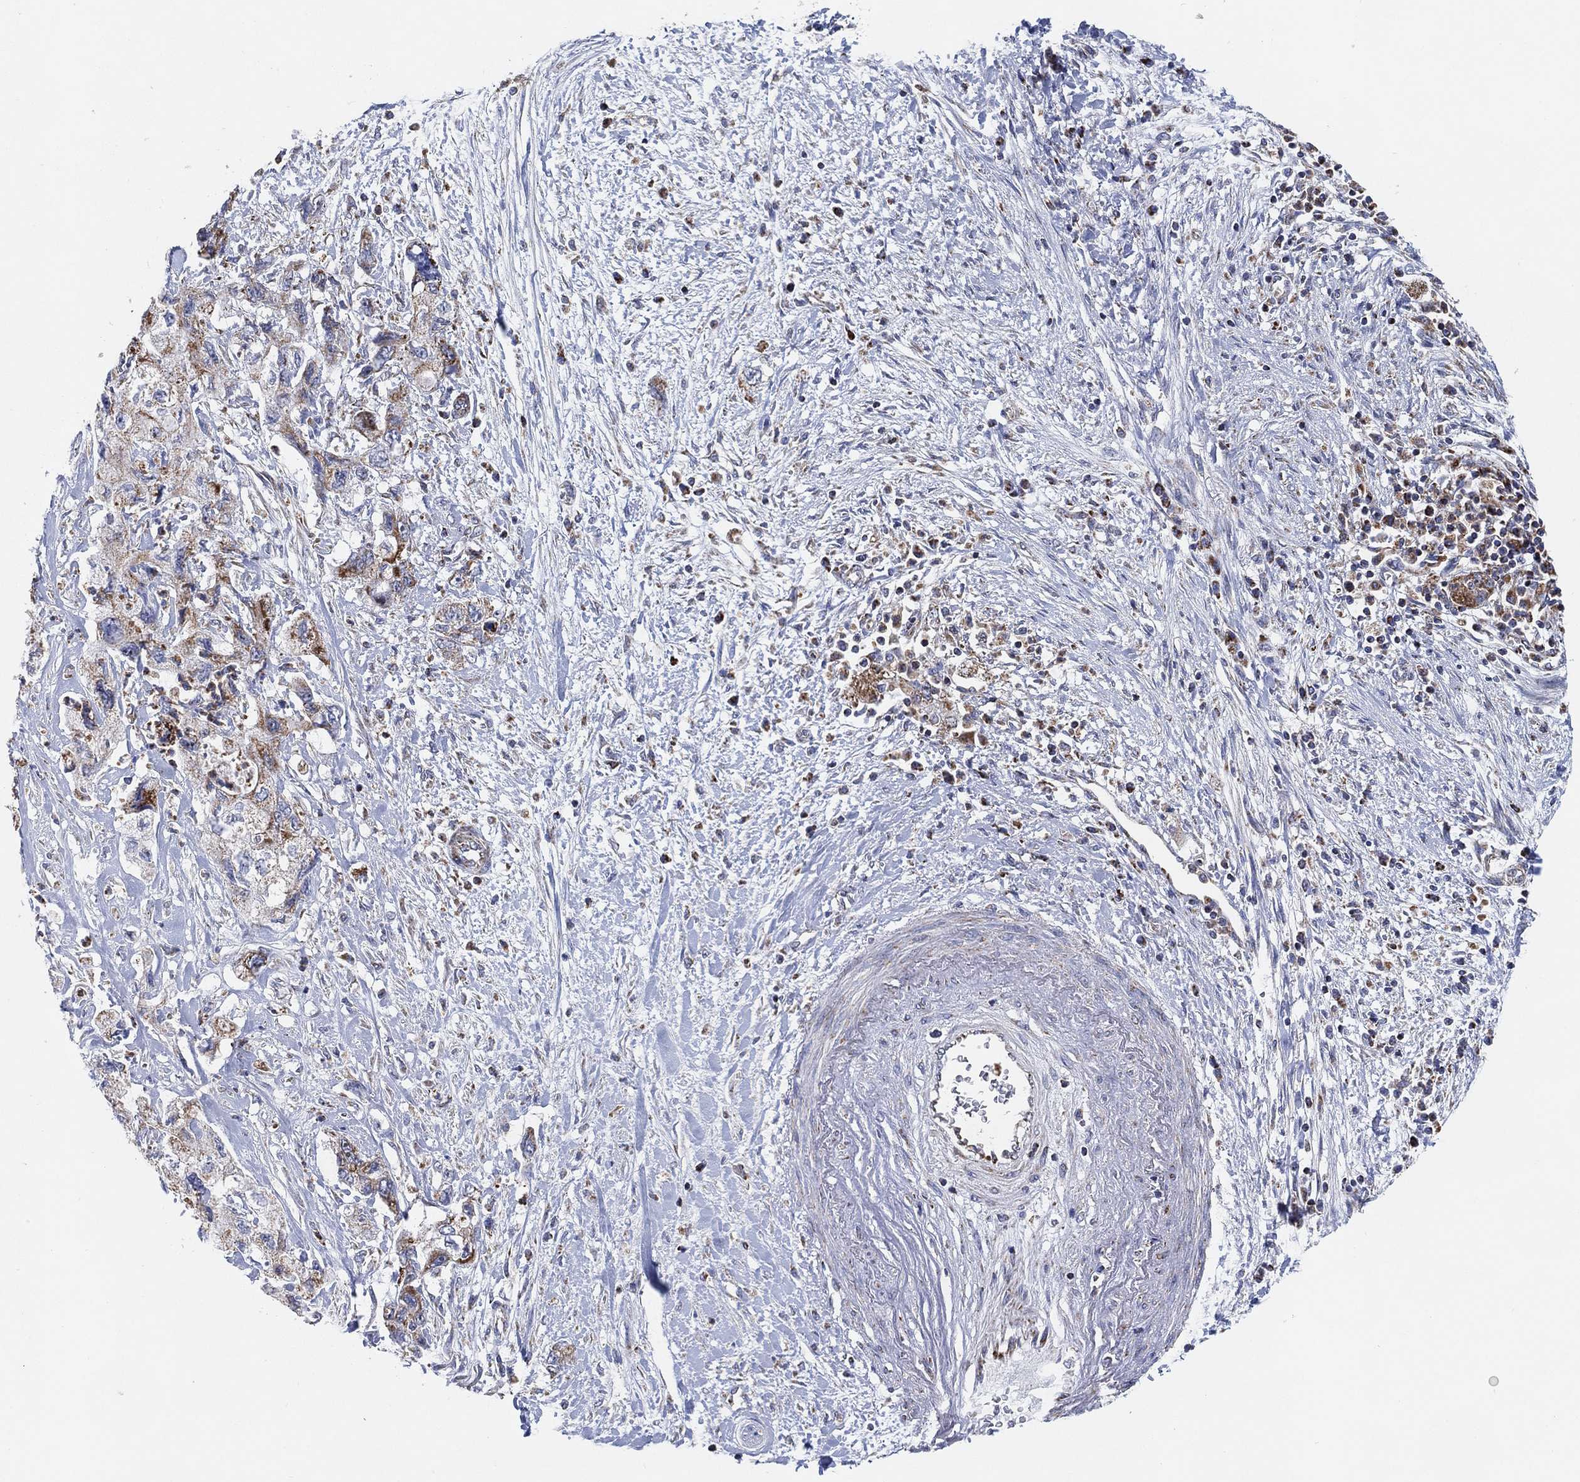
{"staining": {"intensity": "moderate", "quantity": "25%-75%", "location": "cytoplasmic/membranous"}, "tissue": "pancreatic cancer", "cell_type": "Tumor cells", "image_type": "cancer", "snomed": [{"axis": "morphology", "description": "Adenocarcinoma, NOS"}, {"axis": "topography", "description": "Pancreas"}], "caption": "DAB immunohistochemical staining of pancreatic cancer (adenocarcinoma) shows moderate cytoplasmic/membranous protein positivity in about 25%-75% of tumor cells.", "gene": "GCAT", "patient": {"sex": "female", "age": 73}}